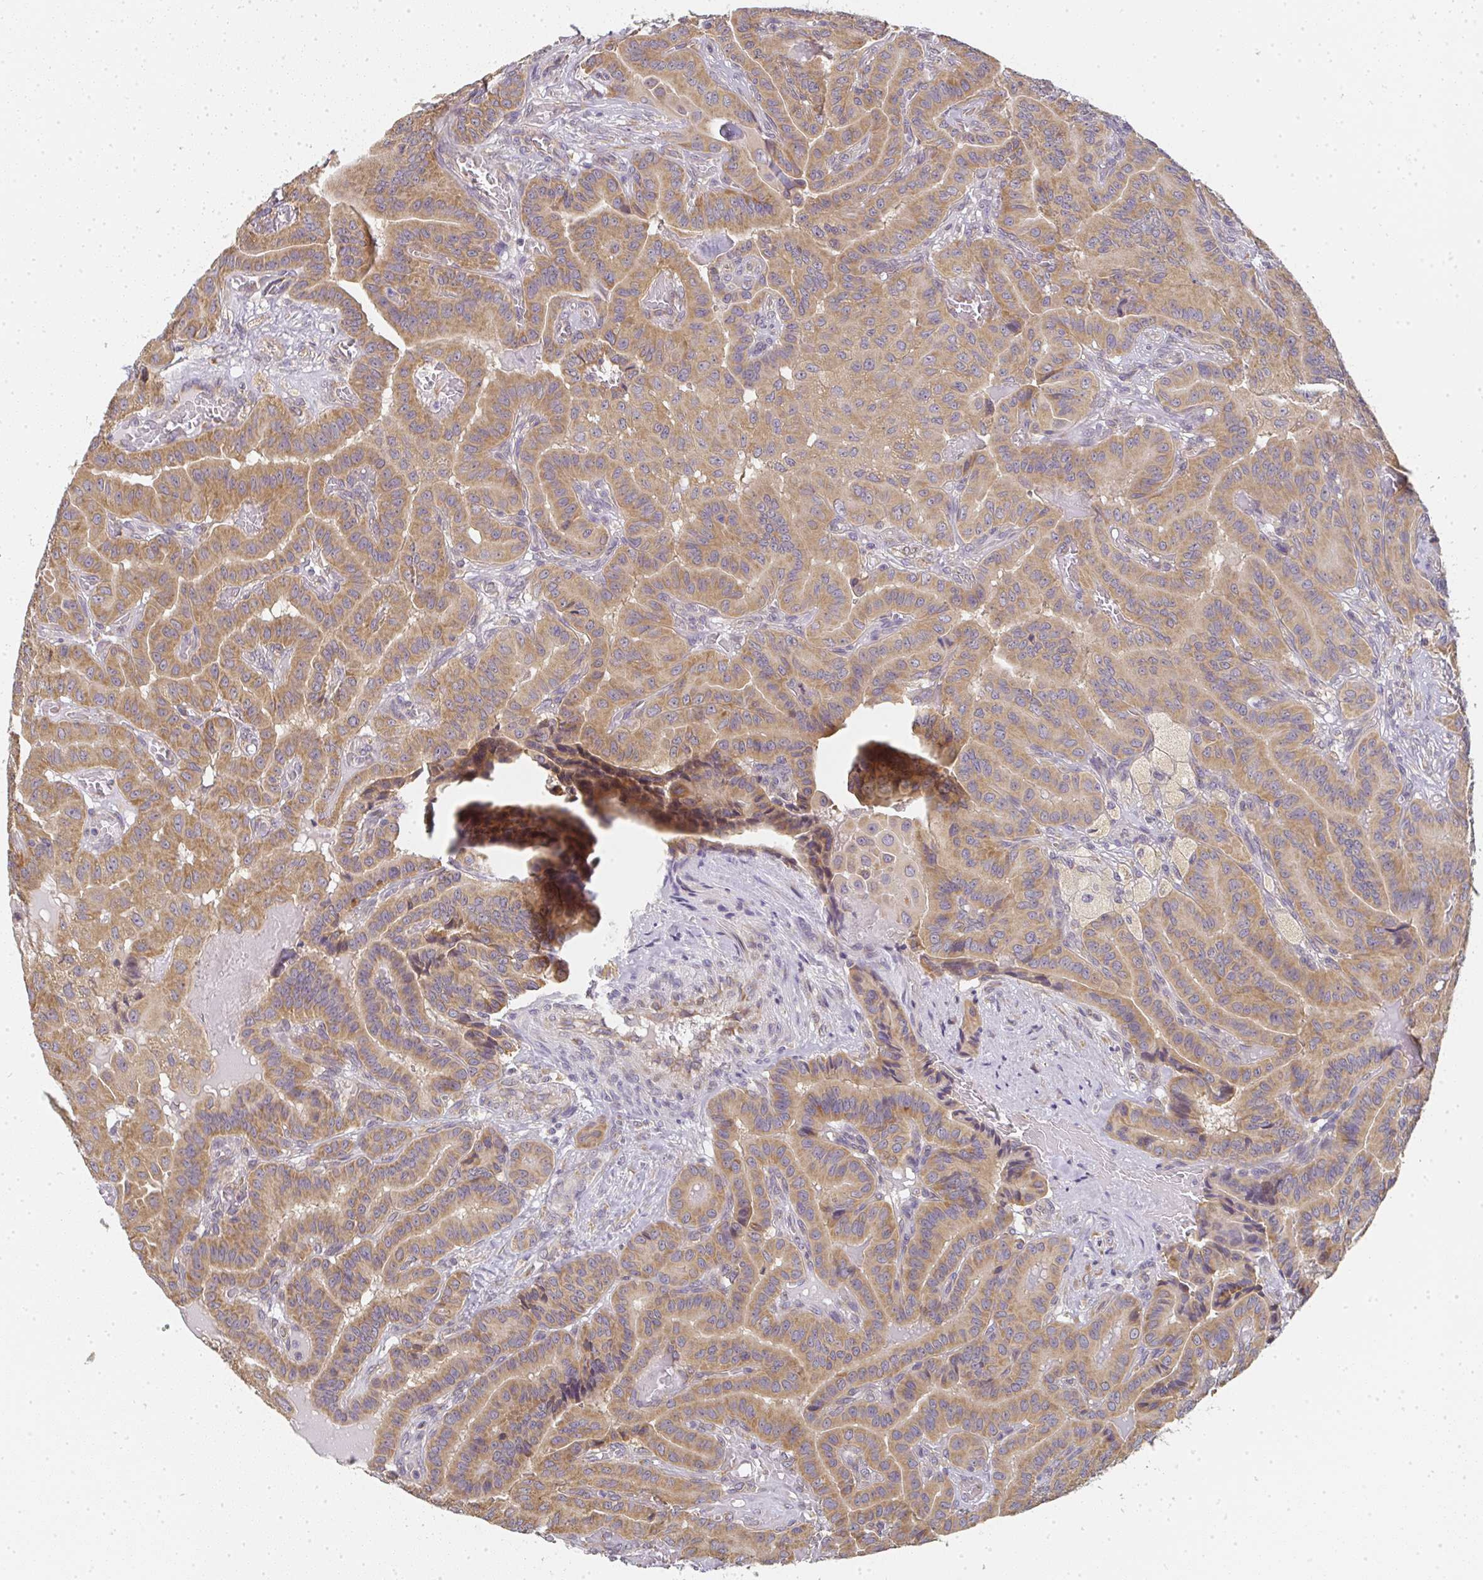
{"staining": {"intensity": "moderate", "quantity": ">75%", "location": "cytoplasmic/membranous"}, "tissue": "thyroid cancer", "cell_type": "Tumor cells", "image_type": "cancer", "snomed": [{"axis": "morphology", "description": "Papillary adenocarcinoma, NOS"}, {"axis": "morphology", "description": "Papillary adenoma metastatic"}, {"axis": "topography", "description": "Thyroid gland"}], "caption": "Immunohistochemical staining of papillary adenoma metastatic (thyroid) reveals medium levels of moderate cytoplasmic/membranous expression in approximately >75% of tumor cells.", "gene": "SLC35B3", "patient": {"sex": "male", "age": 87}}